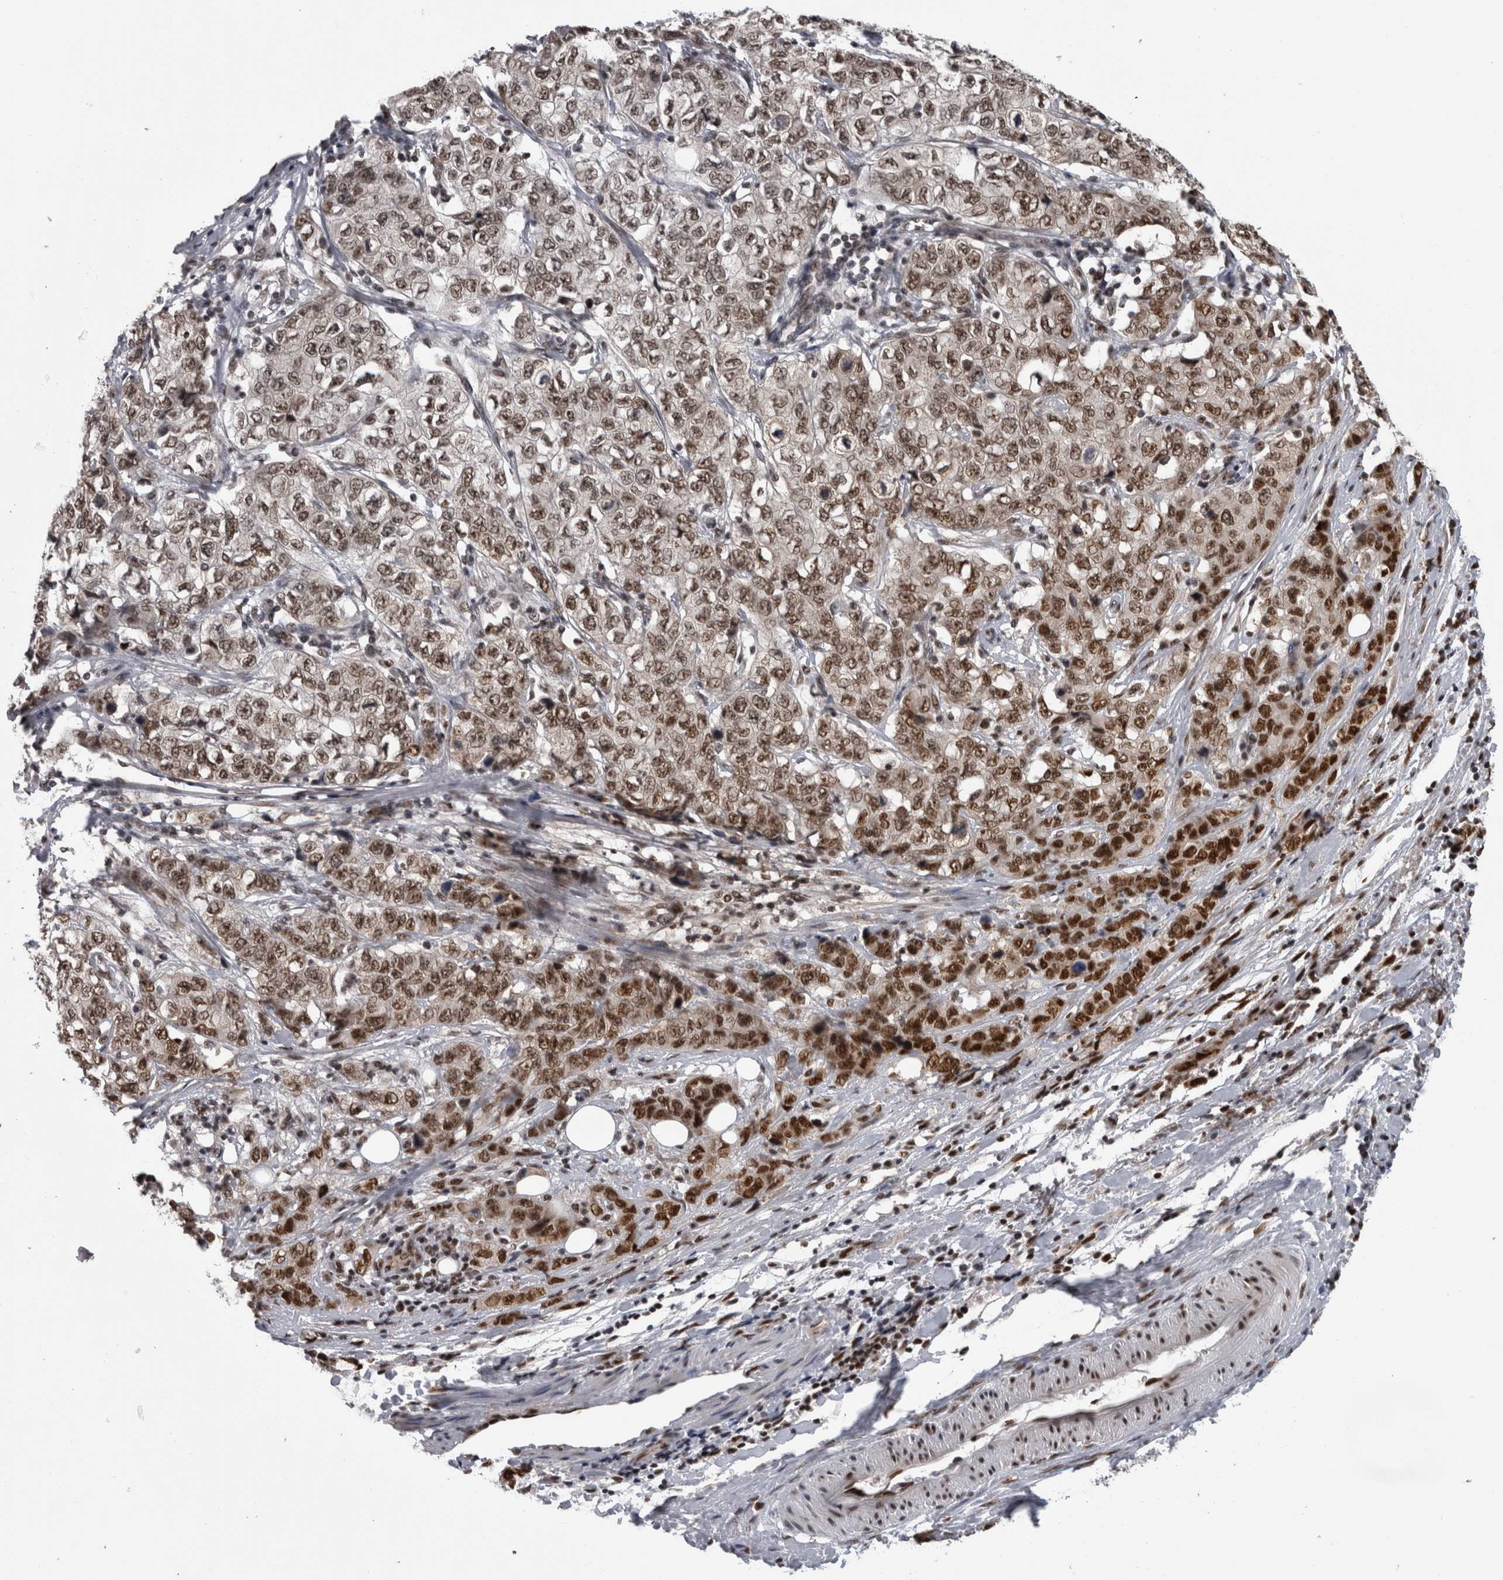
{"staining": {"intensity": "strong", "quantity": "25%-75%", "location": "nuclear"}, "tissue": "stomach cancer", "cell_type": "Tumor cells", "image_type": "cancer", "snomed": [{"axis": "morphology", "description": "Adenocarcinoma, NOS"}, {"axis": "topography", "description": "Stomach"}], "caption": "Human stomach adenocarcinoma stained with a protein marker demonstrates strong staining in tumor cells.", "gene": "ZSCAN2", "patient": {"sex": "male", "age": 48}}